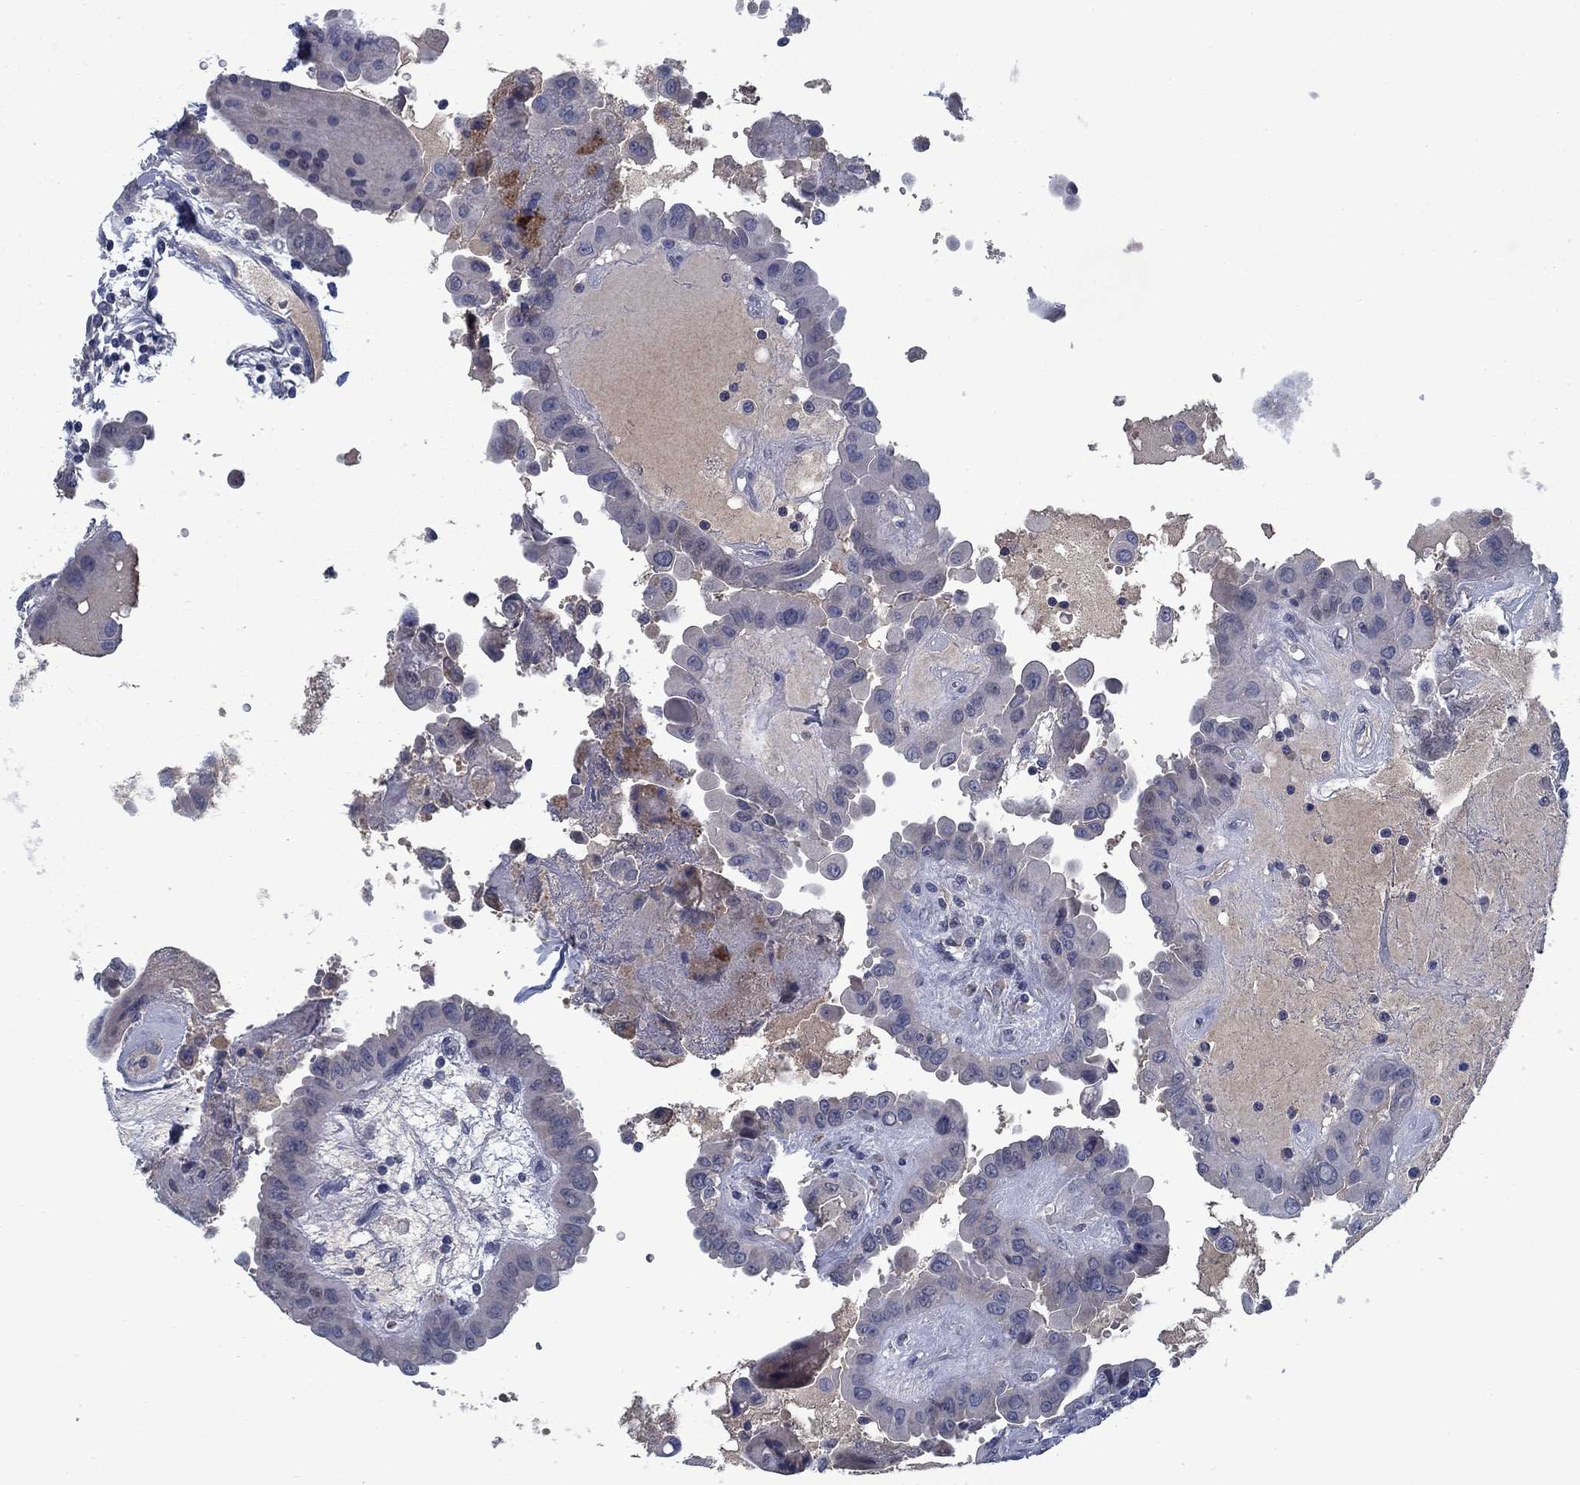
{"staining": {"intensity": "negative", "quantity": "none", "location": "none"}, "tissue": "thyroid cancer", "cell_type": "Tumor cells", "image_type": "cancer", "snomed": [{"axis": "morphology", "description": "Papillary adenocarcinoma, NOS"}, {"axis": "topography", "description": "Thyroid gland"}], "caption": "Human thyroid cancer (papillary adenocarcinoma) stained for a protein using IHC reveals no staining in tumor cells.", "gene": "PNMA8A", "patient": {"sex": "female", "age": 37}}